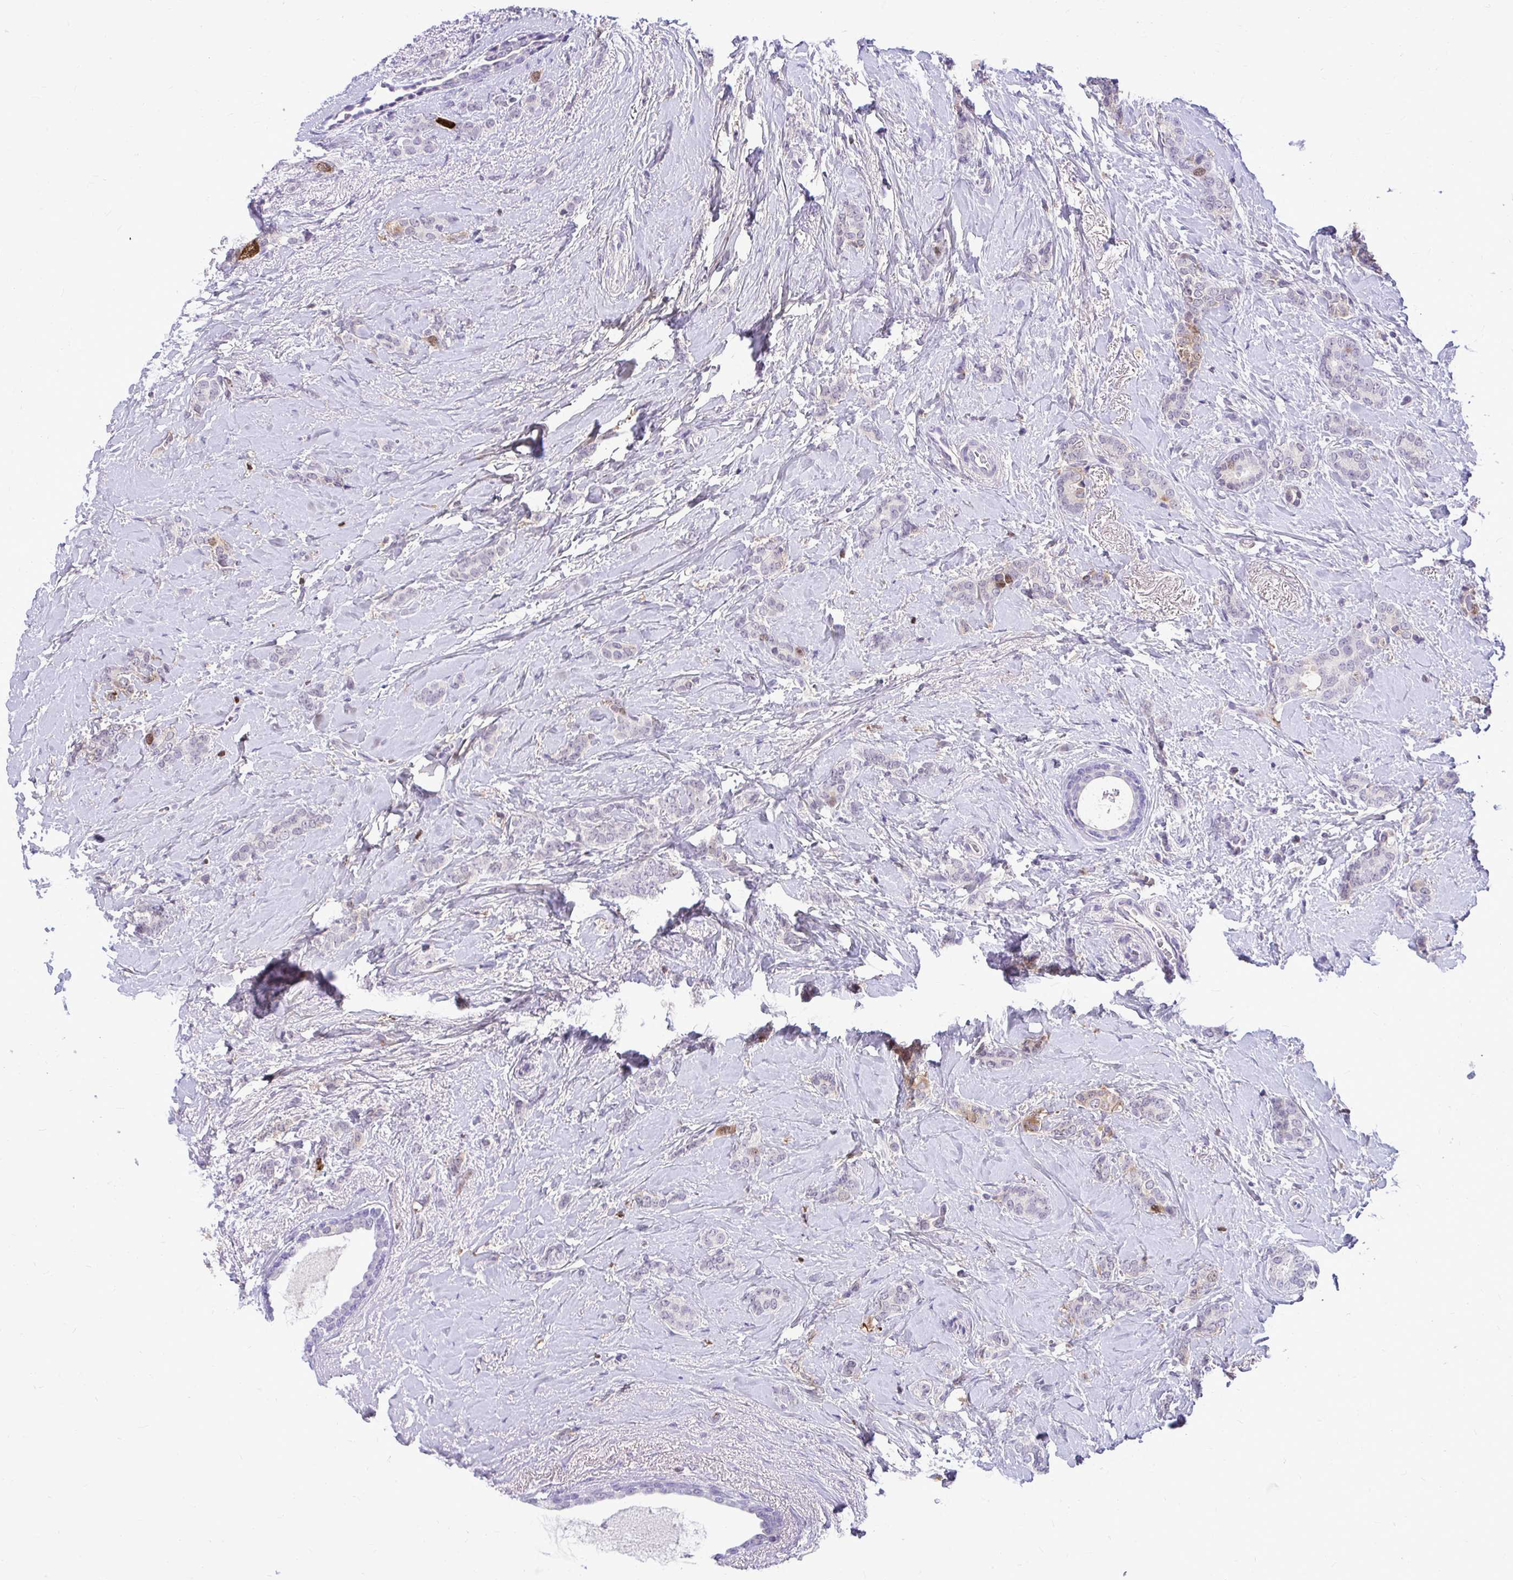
{"staining": {"intensity": "moderate", "quantity": "<25%", "location": "nuclear"}, "tissue": "breast cancer", "cell_type": "Tumor cells", "image_type": "cancer", "snomed": [{"axis": "morphology", "description": "Normal tissue, NOS"}, {"axis": "morphology", "description": "Duct carcinoma"}, {"axis": "topography", "description": "Breast"}], "caption": "The immunohistochemical stain labels moderate nuclear staining in tumor cells of breast infiltrating ductal carcinoma tissue.", "gene": "CDC20", "patient": {"sex": "female", "age": 77}}